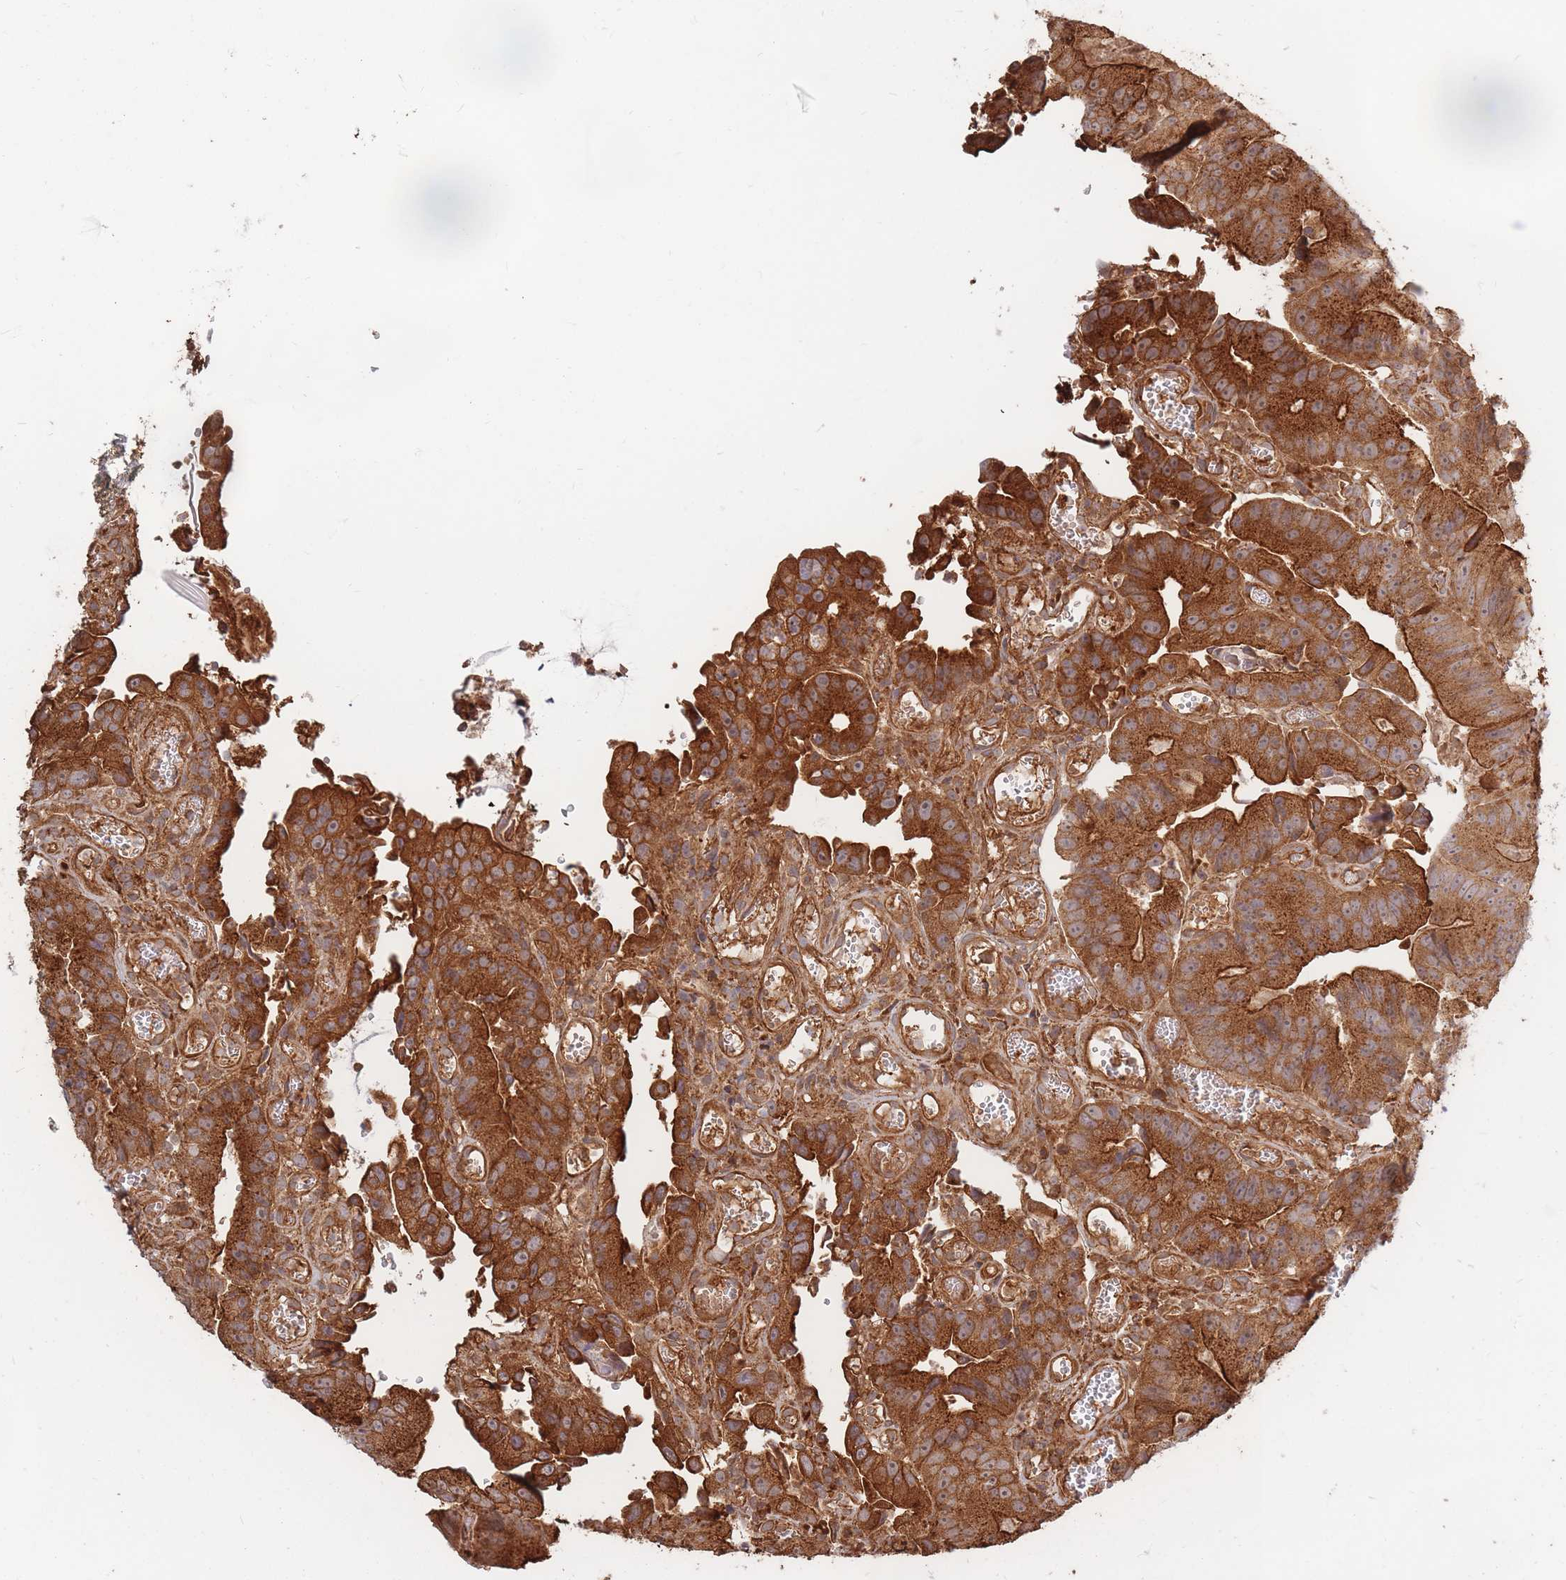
{"staining": {"intensity": "strong", "quantity": ">75%", "location": "cytoplasmic/membranous"}, "tissue": "colorectal cancer", "cell_type": "Tumor cells", "image_type": "cancer", "snomed": [{"axis": "morphology", "description": "Adenocarcinoma, NOS"}, {"axis": "topography", "description": "Colon"}], "caption": "Adenocarcinoma (colorectal) stained with a brown dye exhibits strong cytoplasmic/membranous positive staining in approximately >75% of tumor cells.", "gene": "RASSF2", "patient": {"sex": "female", "age": 86}}